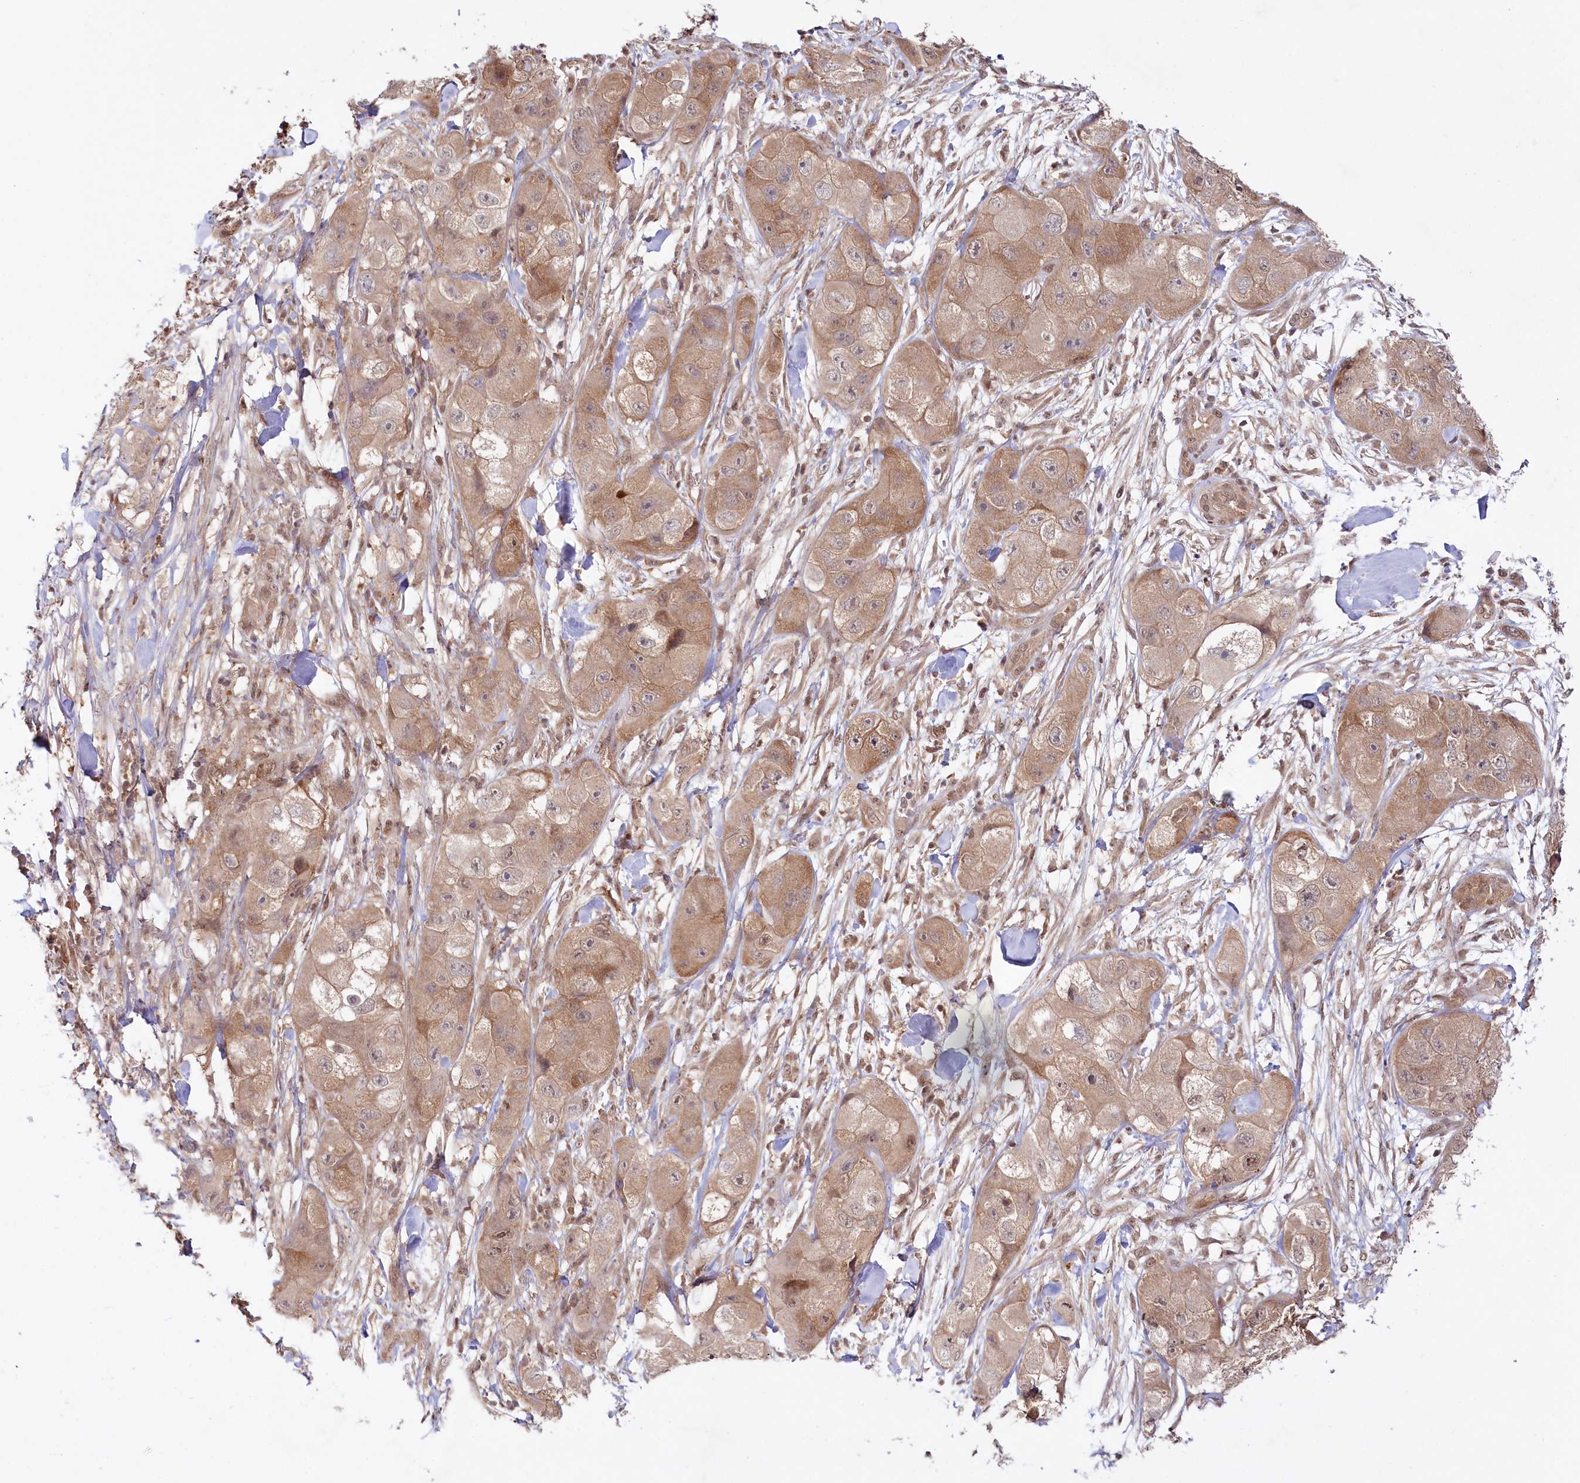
{"staining": {"intensity": "weak", "quantity": ">75%", "location": "cytoplasmic/membranous,nuclear"}, "tissue": "skin cancer", "cell_type": "Tumor cells", "image_type": "cancer", "snomed": [{"axis": "morphology", "description": "Squamous cell carcinoma, NOS"}, {"axis": "topography", "description": "Skin"}, {"axis": "topography", "description": "Subcutis"}], "caption": "Protein expression analysis of human skin cancer reveals weak cytoplasmic/membranous and nuclear positivity in approximately >75% of tumor cells.", "gene": "CCDC65", "patient": {"sex": "male", "age": 73}}